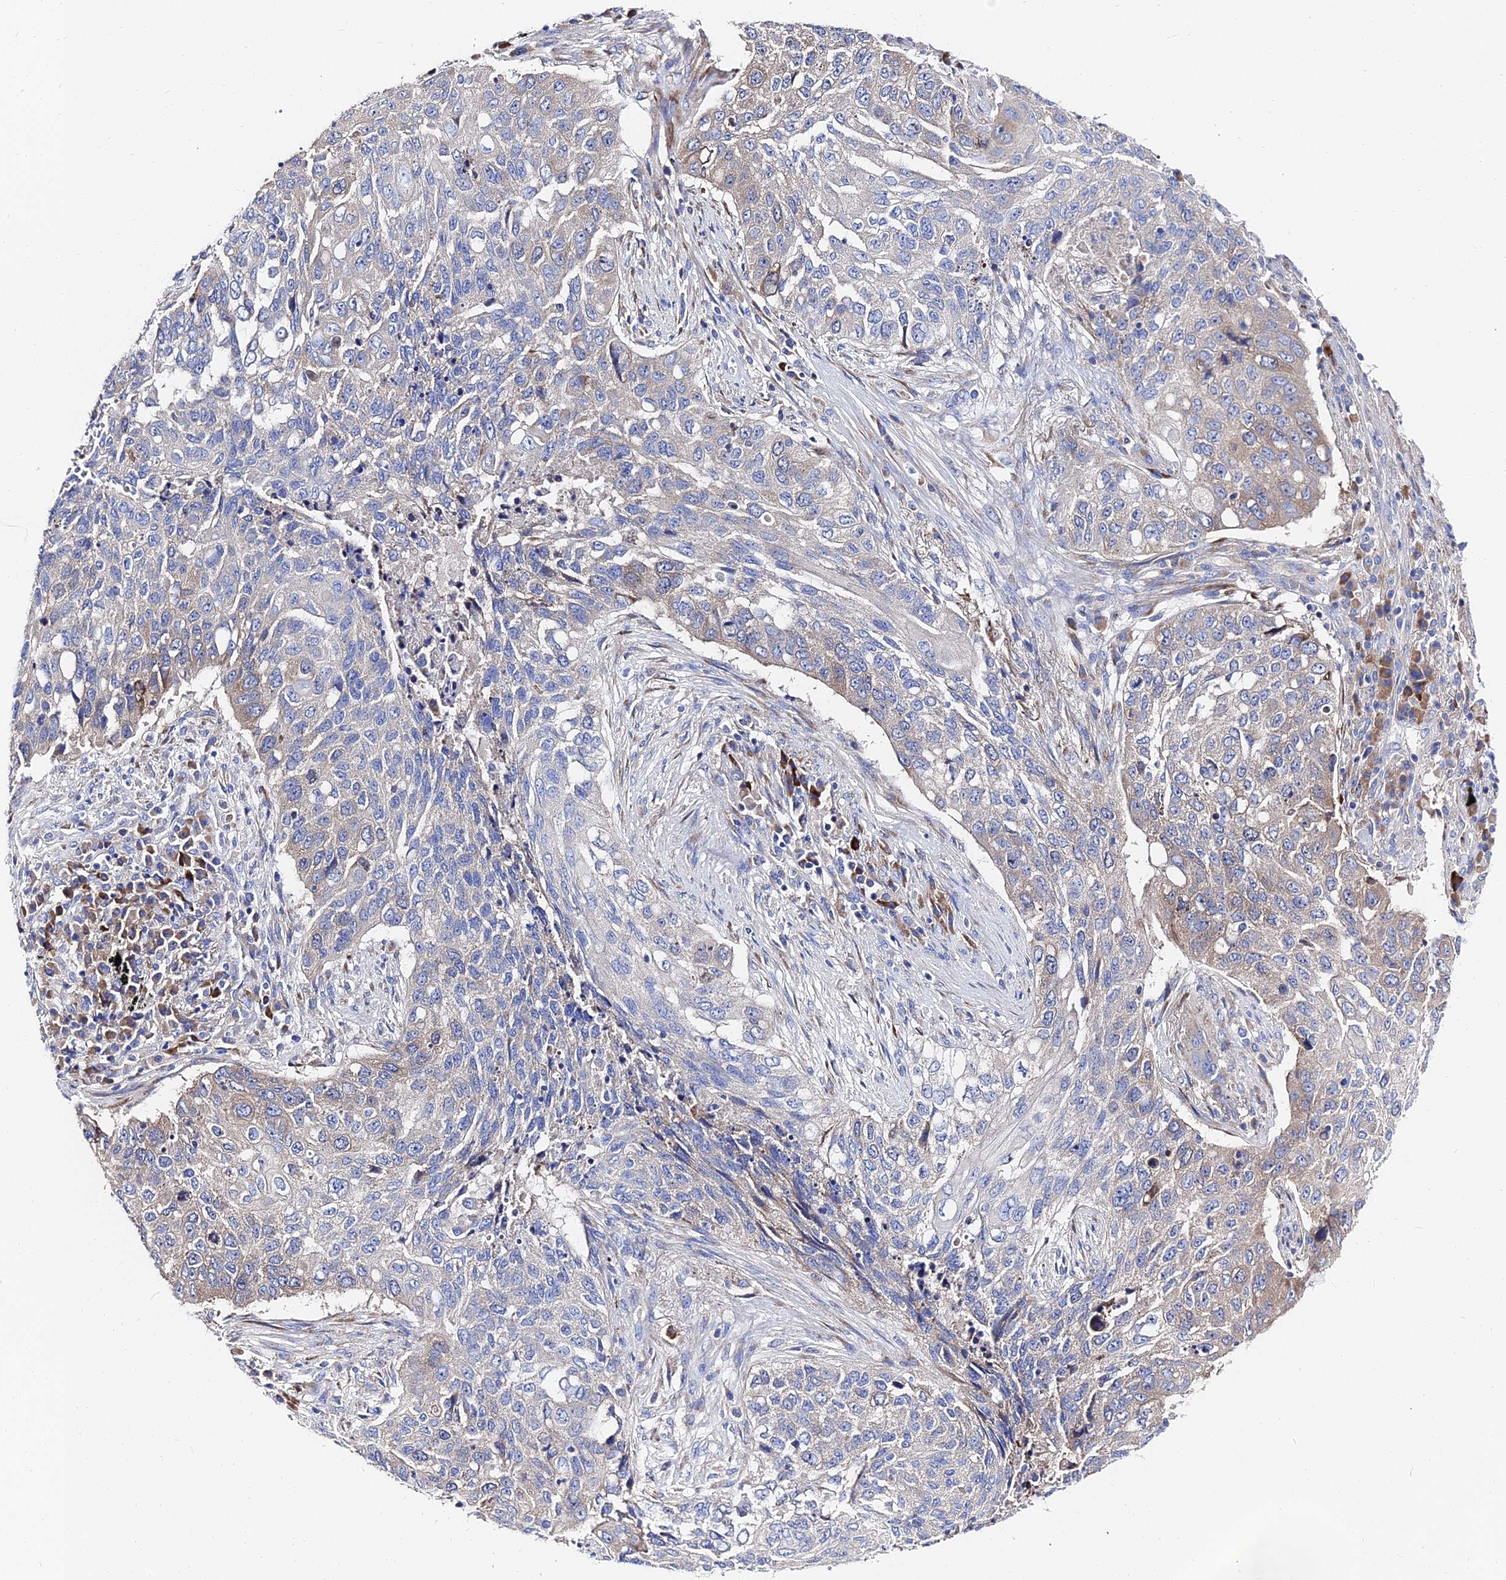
{"staining": {"intensity": "weak", "quantity": "<25%", "location": "cytoplasmic/membranous"}, "tissue": "lung cancer", "cell_type": "Tumor cells", "image_type": "cancer", "snomed": [{"axis": "morphology", "description": "Squamous cell carcinoma, NOS"}, {"axis": "topography", "description": "Lung"}], "caption": "An image of human lung cancer is negative for staining in tumor cells.", "gene": "PTTG1", "patient": {"sex": "female", "age": 63}}